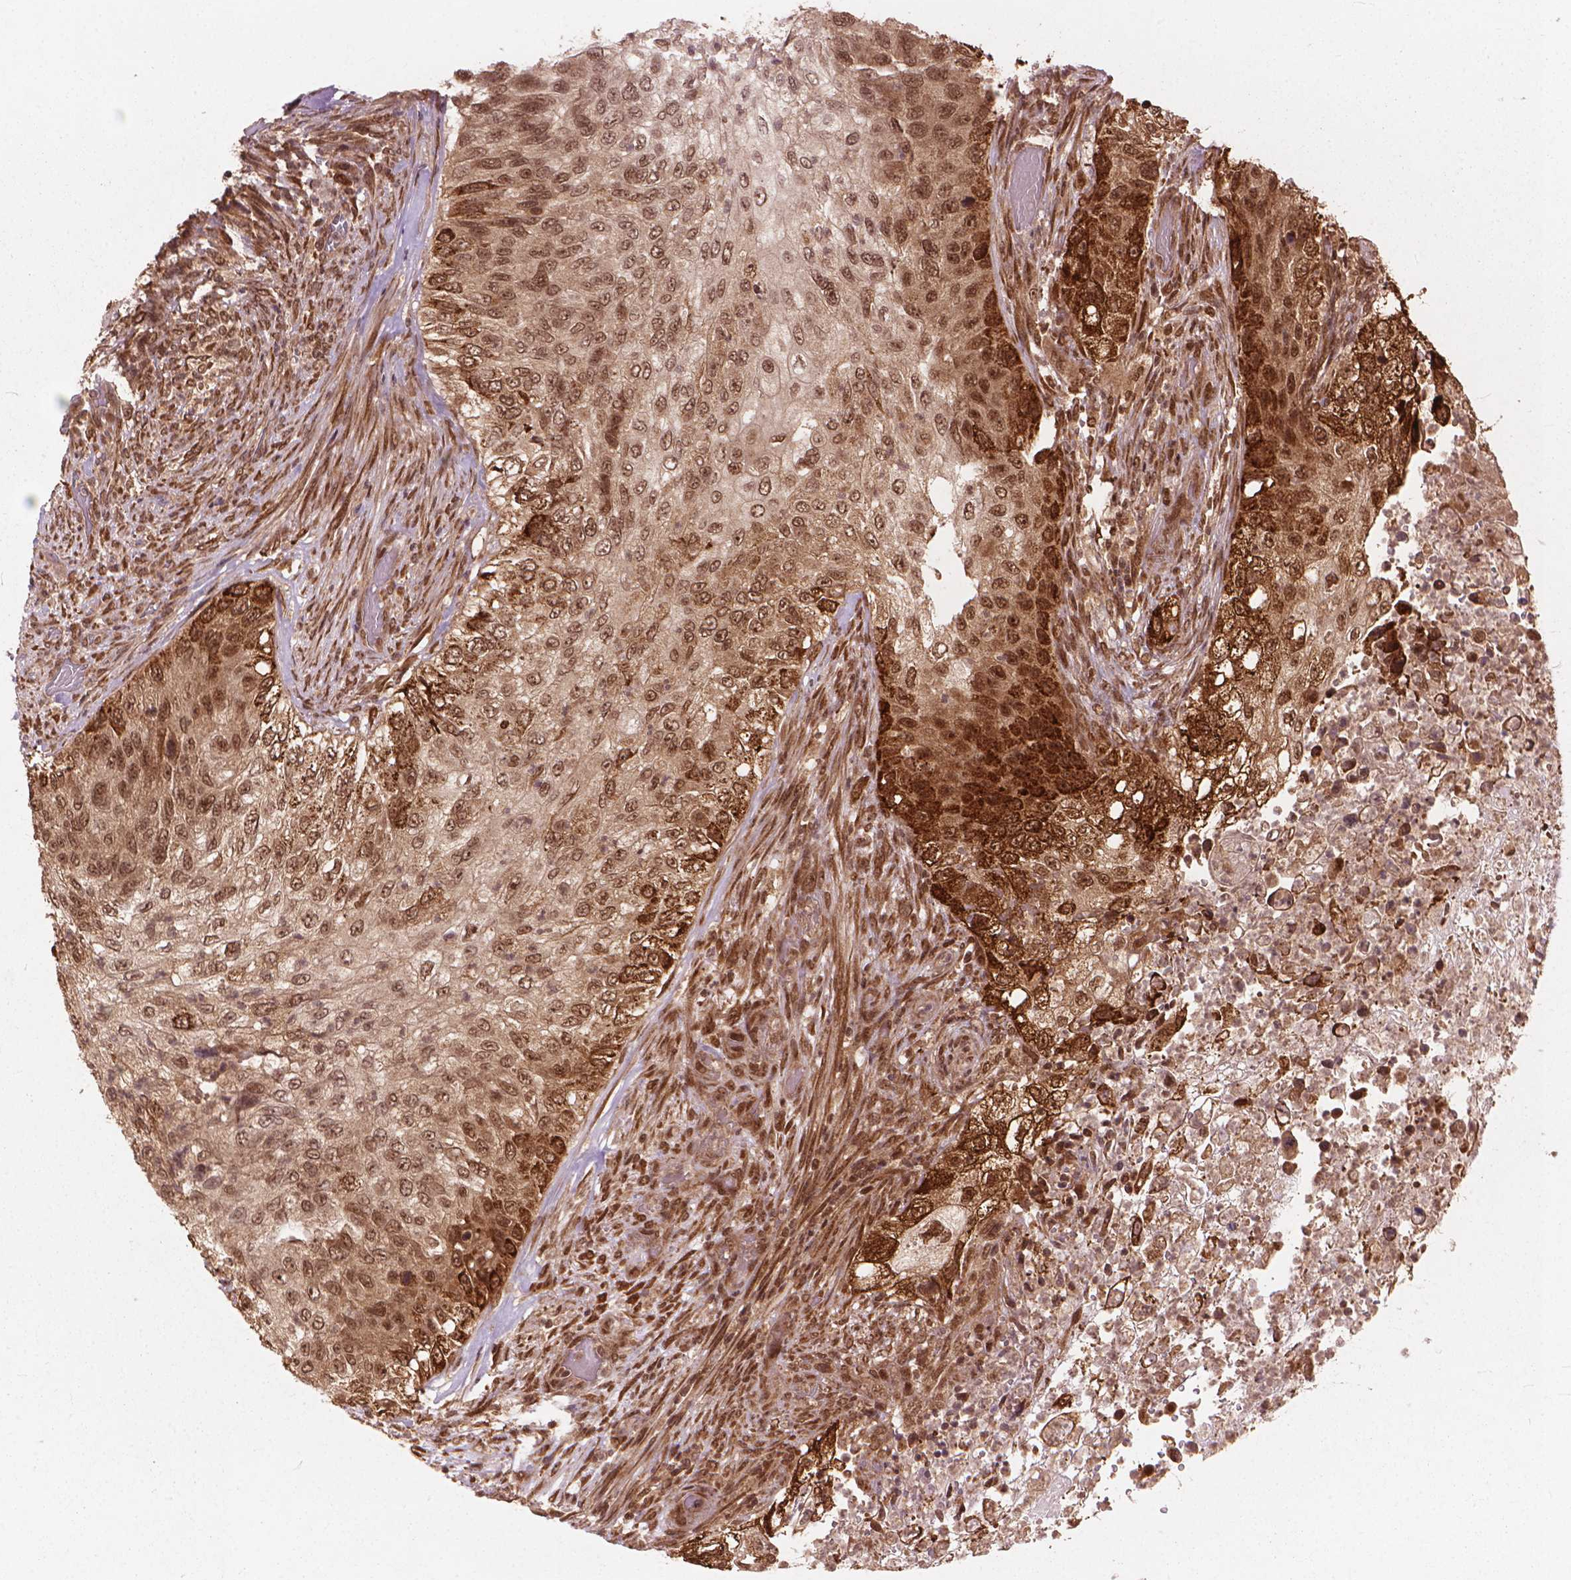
{"staining": {"intensity": "moderate", "quantity": ">75%", "location": "nuclear"}, "tissue": "urothelial cancer", "cell_type": "Tumor cells", "image_type": "cancer", "snomed": [{"axis": "morphology", "description": "Urothelial carcinoma, High grade"}, {"axis": "topography", "description": "Urinary bladder"}], "caption": "DAB (3,3'-diaminobenzidine) immunohistochemical staining of urothelial cancer displays moderate nuclear protein expression in about >75% of tumor cells.", "gene": "SSU72", "patient": {"sex": "female", "age": 60}}